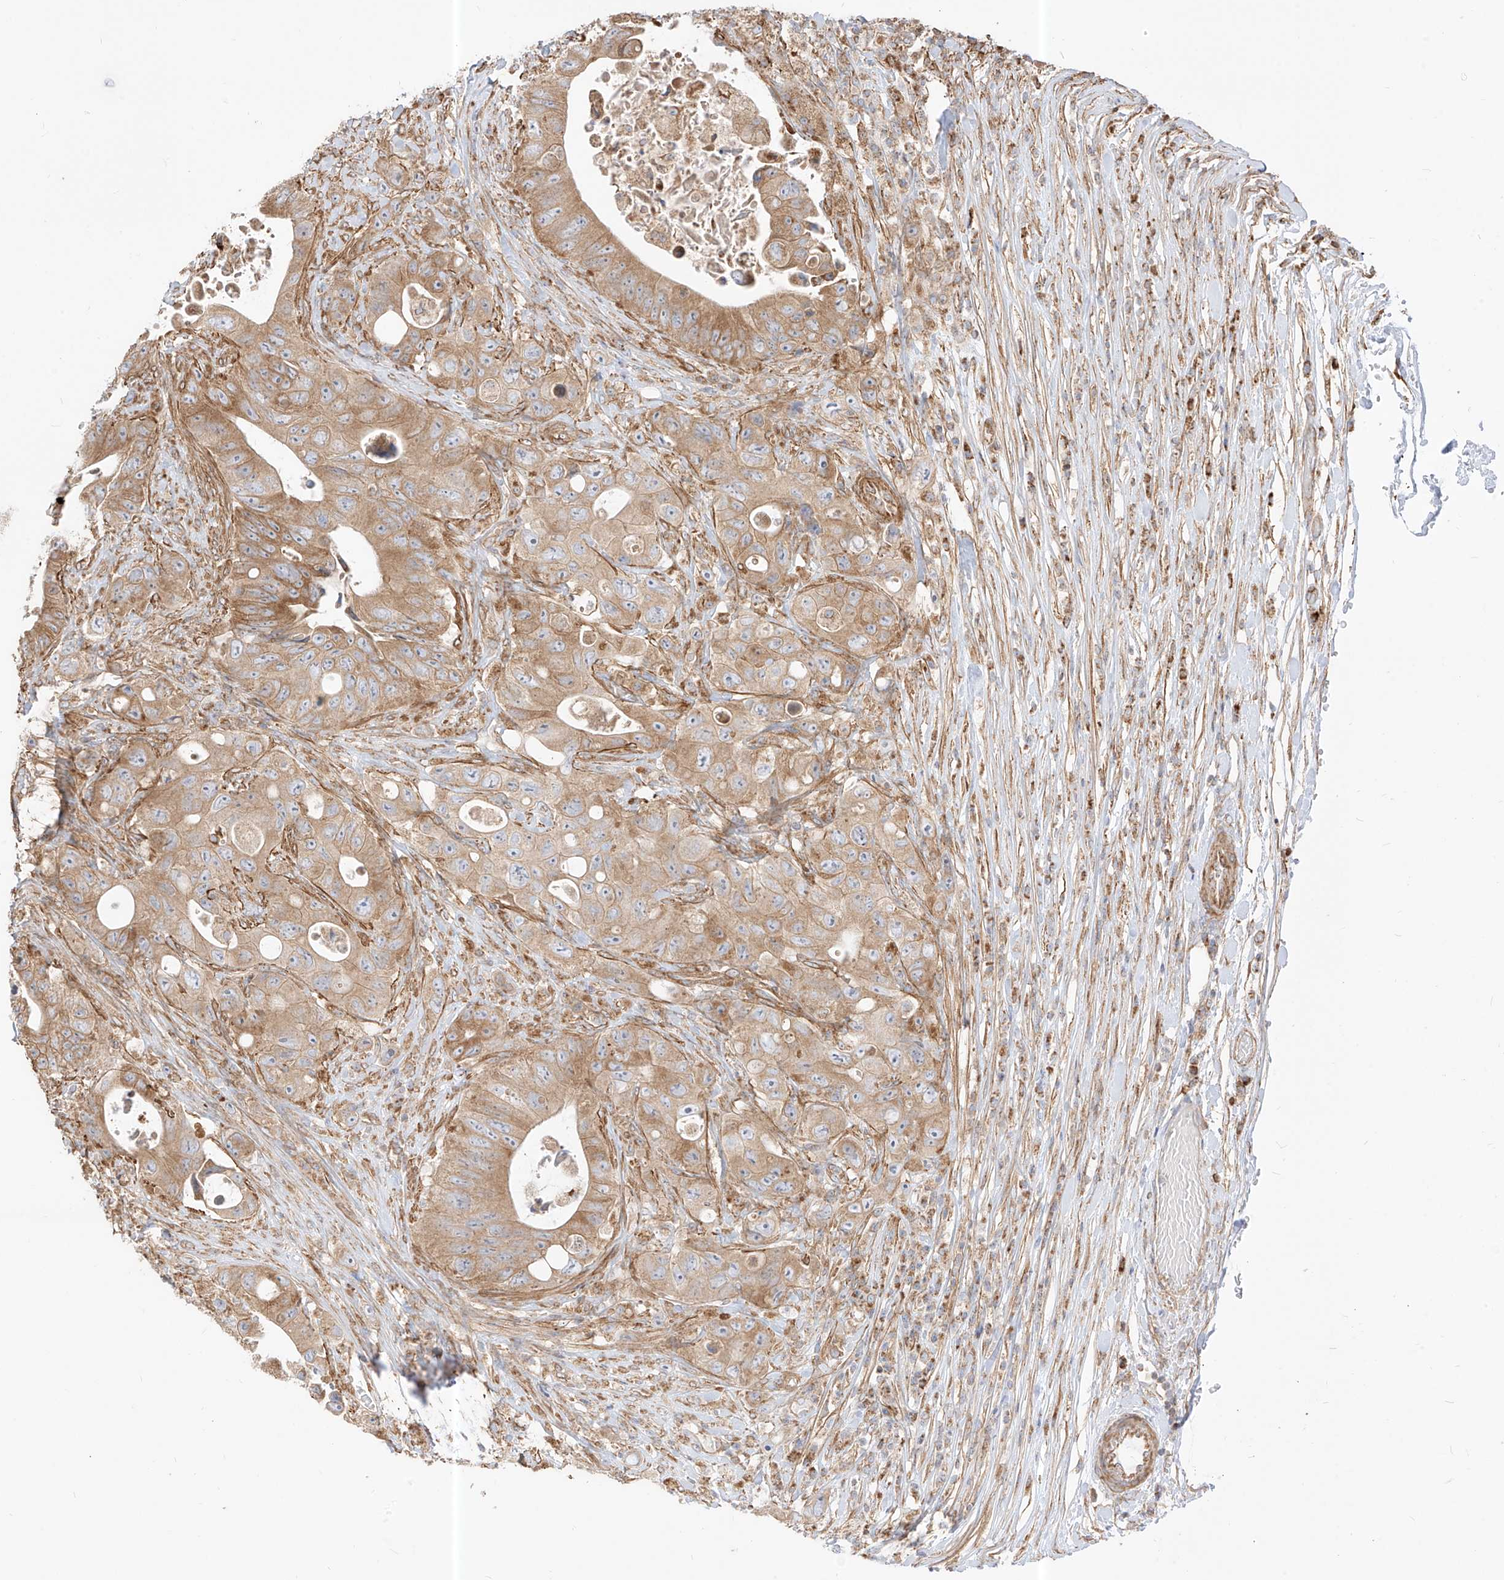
{"staining": {"intensity": "moderate", "quantity": ">75%", "location": "cytoplasmic/membranous"}, "tissue": "colorectal cancer", "cell_type": "Tumor cells", "image_type": "cancer", "snomed": [{"axis": "morphology", "description": "Adenocarcinoma, NOS"}, {"axis": "topography", "description": "Colon"}], "caption": "Adenocarcinoma (colorectal) stained with a brown dye displays moderate cytoplasmic/membranous positive expression in approximately >75% of tumor cells.", "gene": "PLCL1", "patient": {"sex": "female", "age": 46}}